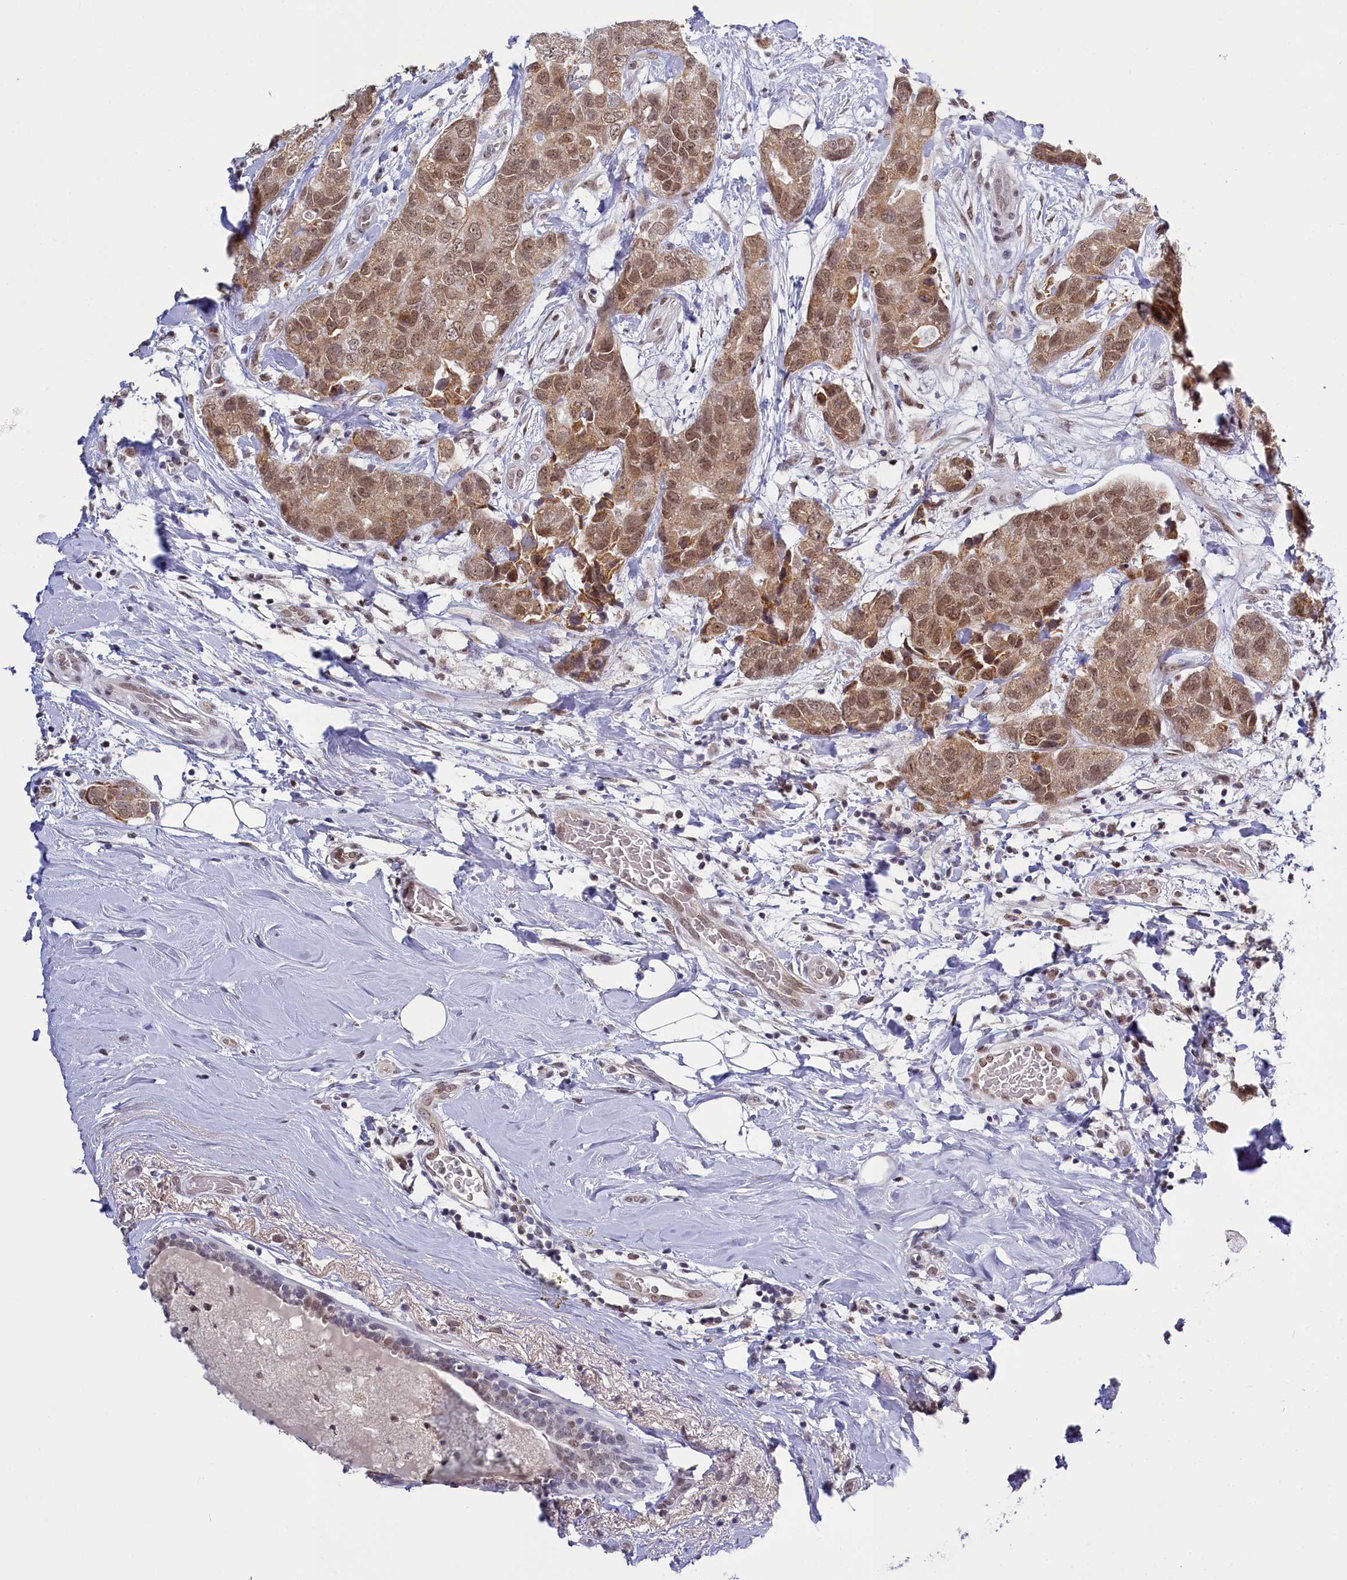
{"staining": {"intensity": "moderate", "quantity": ">75%", "location": "cytoplasmic/membranous,nuclear"}, "tissue": "breast cancer", "cell_type": "Tumor cells", "image_type": "cancer", "snomed": [{"axis": "morphology", "description": "Duct carcinoma"}, {"axis": "topography", "description": "Breast"}], "caption": "A high-resolution micrograph shows immunohistochemistry staining of intraductal carcinoma (breast), which exhibits moderate cytoplasmic/membranous and nuclear staining in approximately >75% of tumor cells.", "gene": "PPHLN1", "patient": {"sex": "female", "age": 62}}